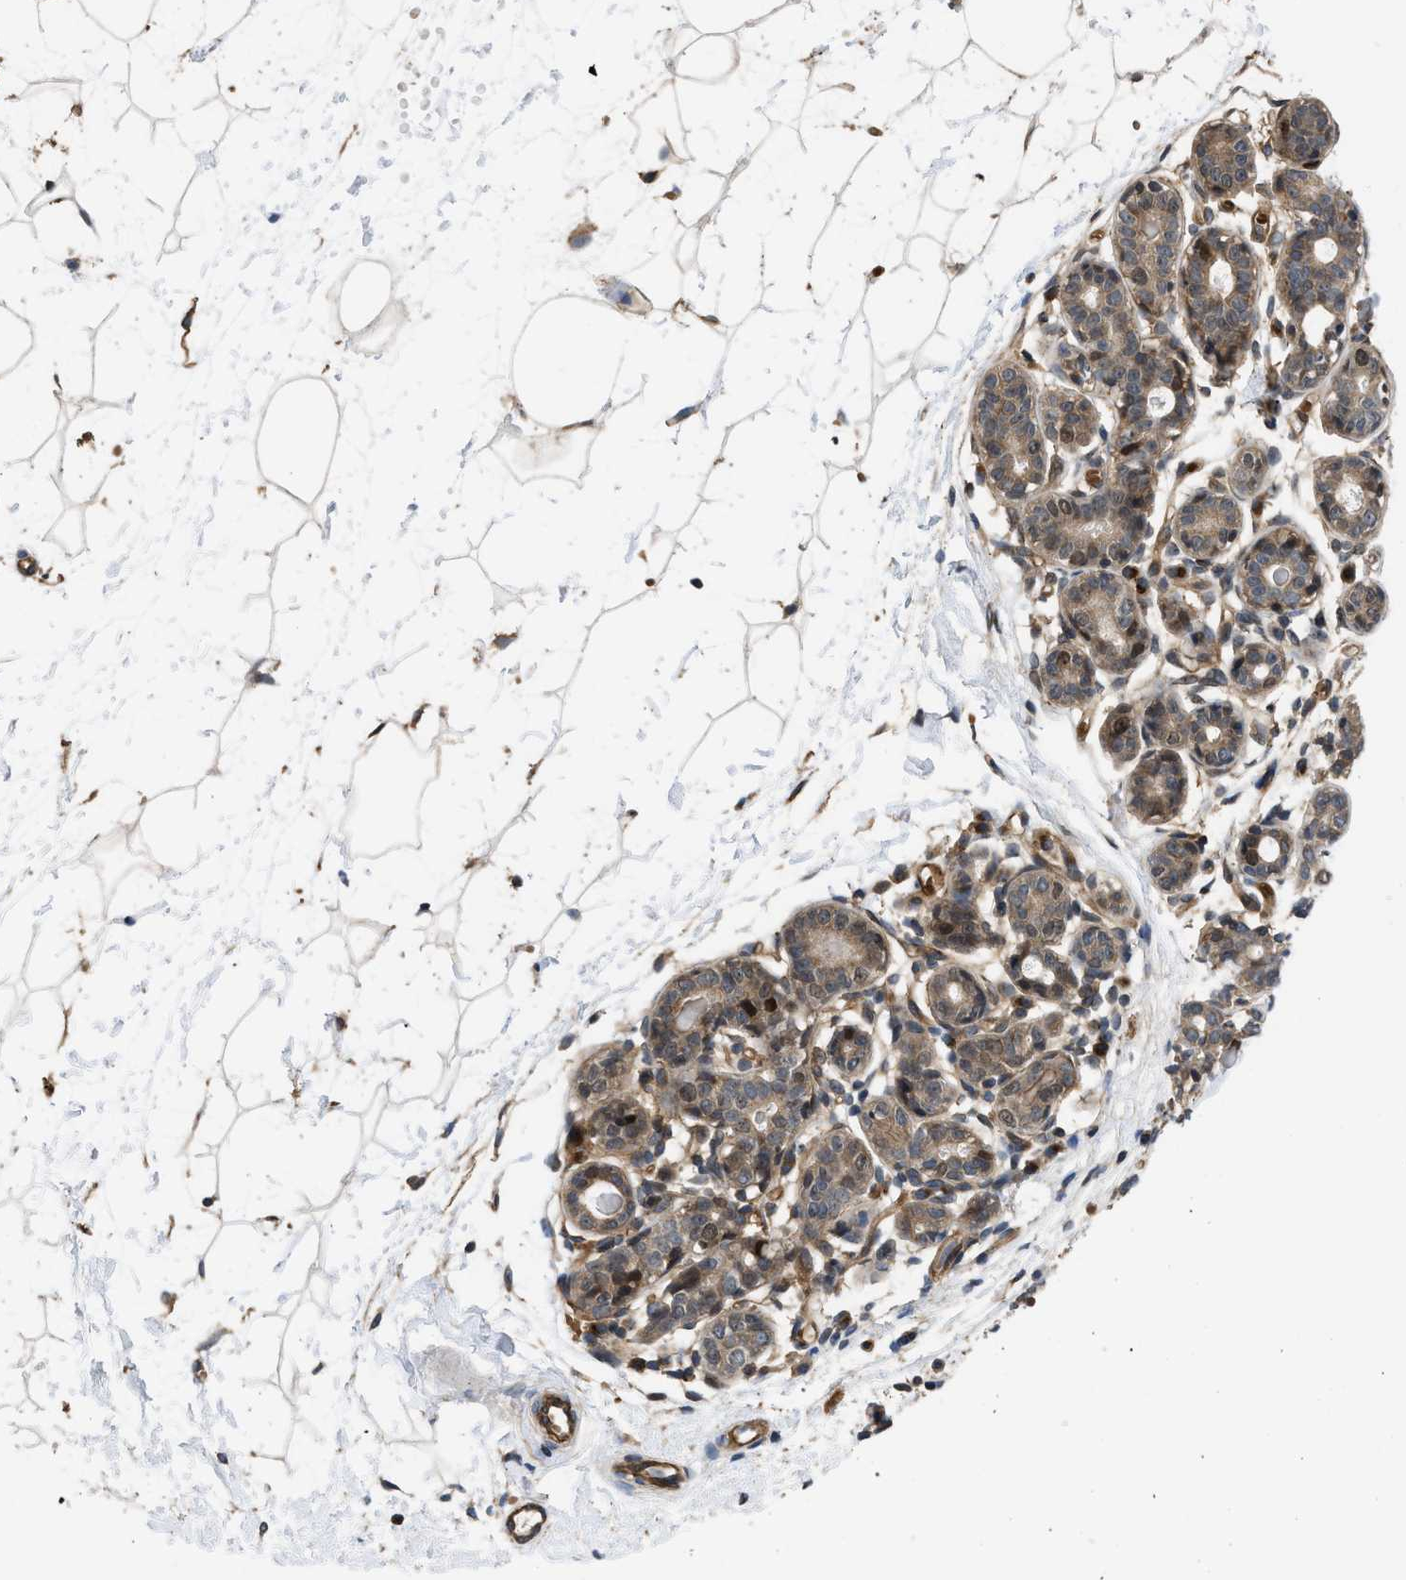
{"staining": {"intensity": "negative", "quantity": "none", "location": "none"}, "tissue": "breast", "cell_type": "Adipocytes", "image_type": "normal", "snomed": [{"axis": "morphology", "description": "Normal tissue, NOS"}, {"axis": "topography", "description": "Breast"}], "caption": "Immunohistochemistry photomicrograph of benign breast: breast stained with DAB (3,3'-diaminobenzidine) demonstrates no significant protein staining in adipocytes.", "gene": "GPATCH2L", "patient": {"sex": "female", "age": 22}}